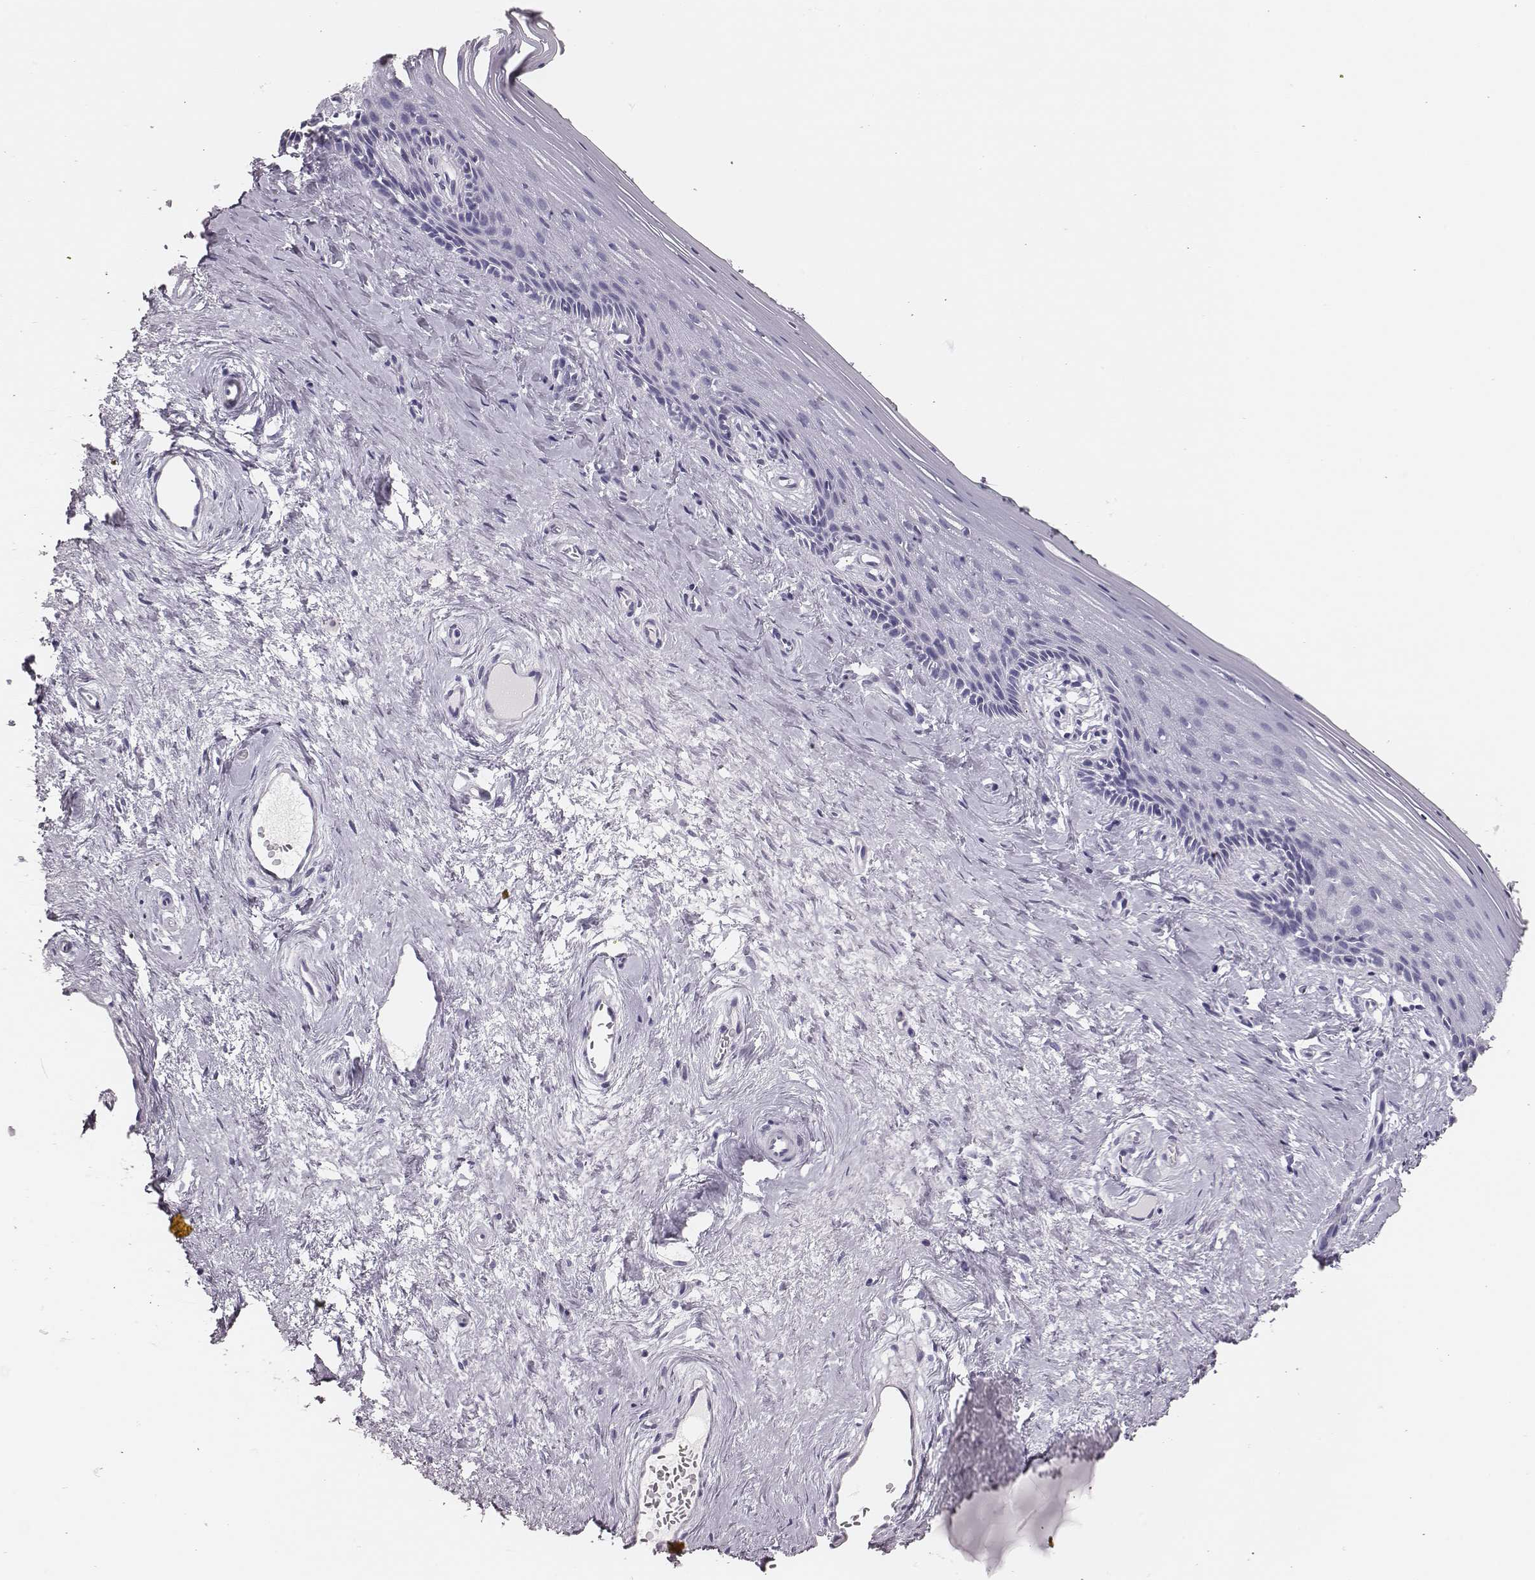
{"staining": {"intensity": "negative", "quantity": "none", "location": "none"}, "tissue": "vagina", "cell_type": "Squamous epithelial cells", "image_type": "normal", "snomed": [{"axis": "morphology", "description": "Normal tissue, NOS"}, {"axis": "topography", "description": "Vagina"}], "caption": "Human vagina stained for a protein using immunohistochemistry (IHC) displays no staining in squamous epithelial cells.", "gene": "H1", "patient": {"sex": "female", "age": 45}}